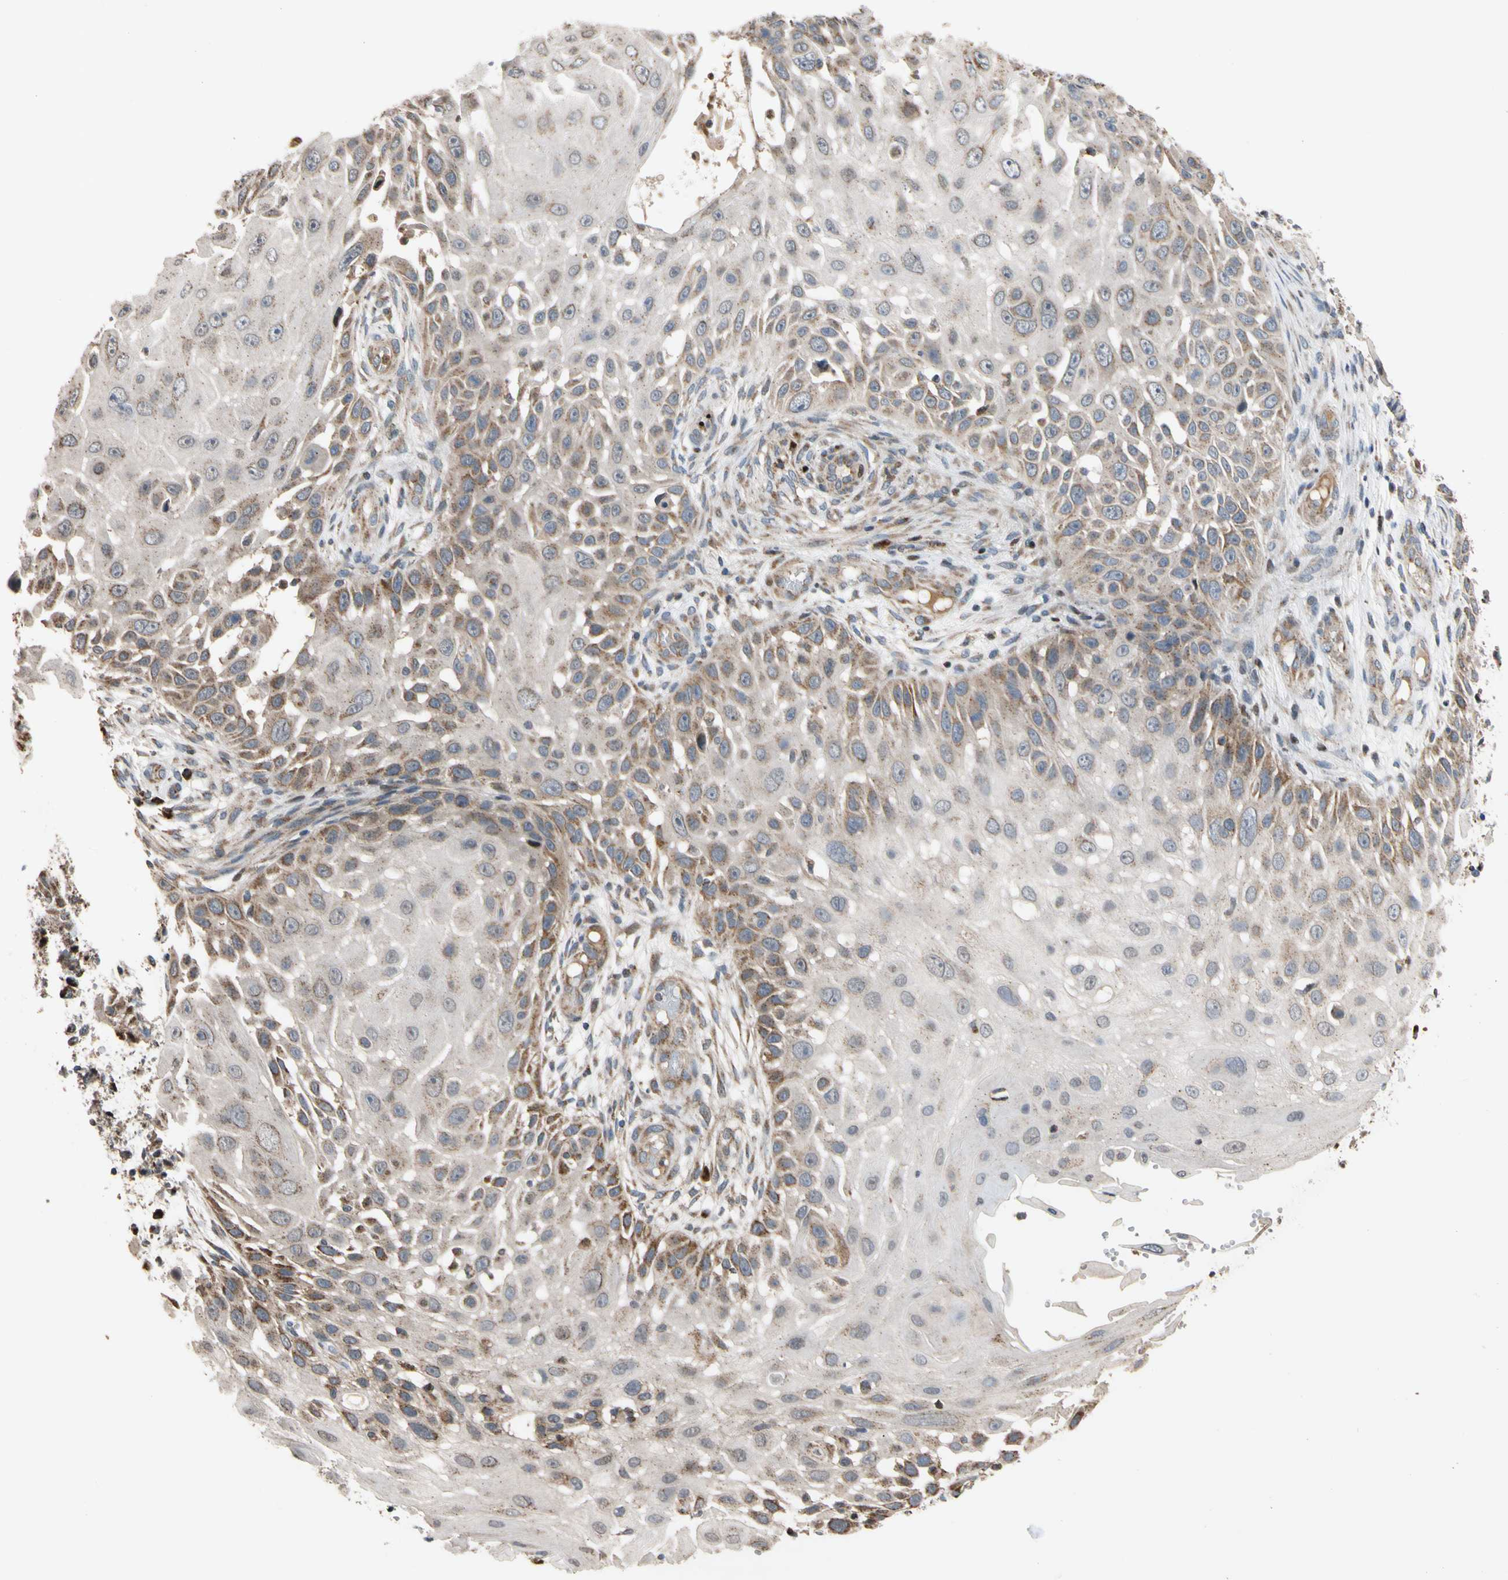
{"staining": {"intensity": "weak", "quantity": "25%-75%", "location": "cytoplasmic/membranous"}, "tissue": "skin cancer", "cell_type": "Tumor cells", "image_type": "cancer", "snomed": [{"axis": "morphology", "description": "Squamous cell carcinoma, NOS"}, {"axis": "topography", "description": "Skin"}], "caption": "IHC photomicrograph of skin squamous cell carcinoma stained for a protein (brown), which exhibits low levels of weak cytoplasmic/membranous expression in about 25%-75% of tumor cells.", "gene": "IP6K2", "patient": {"sex": "female", "age": 44}}